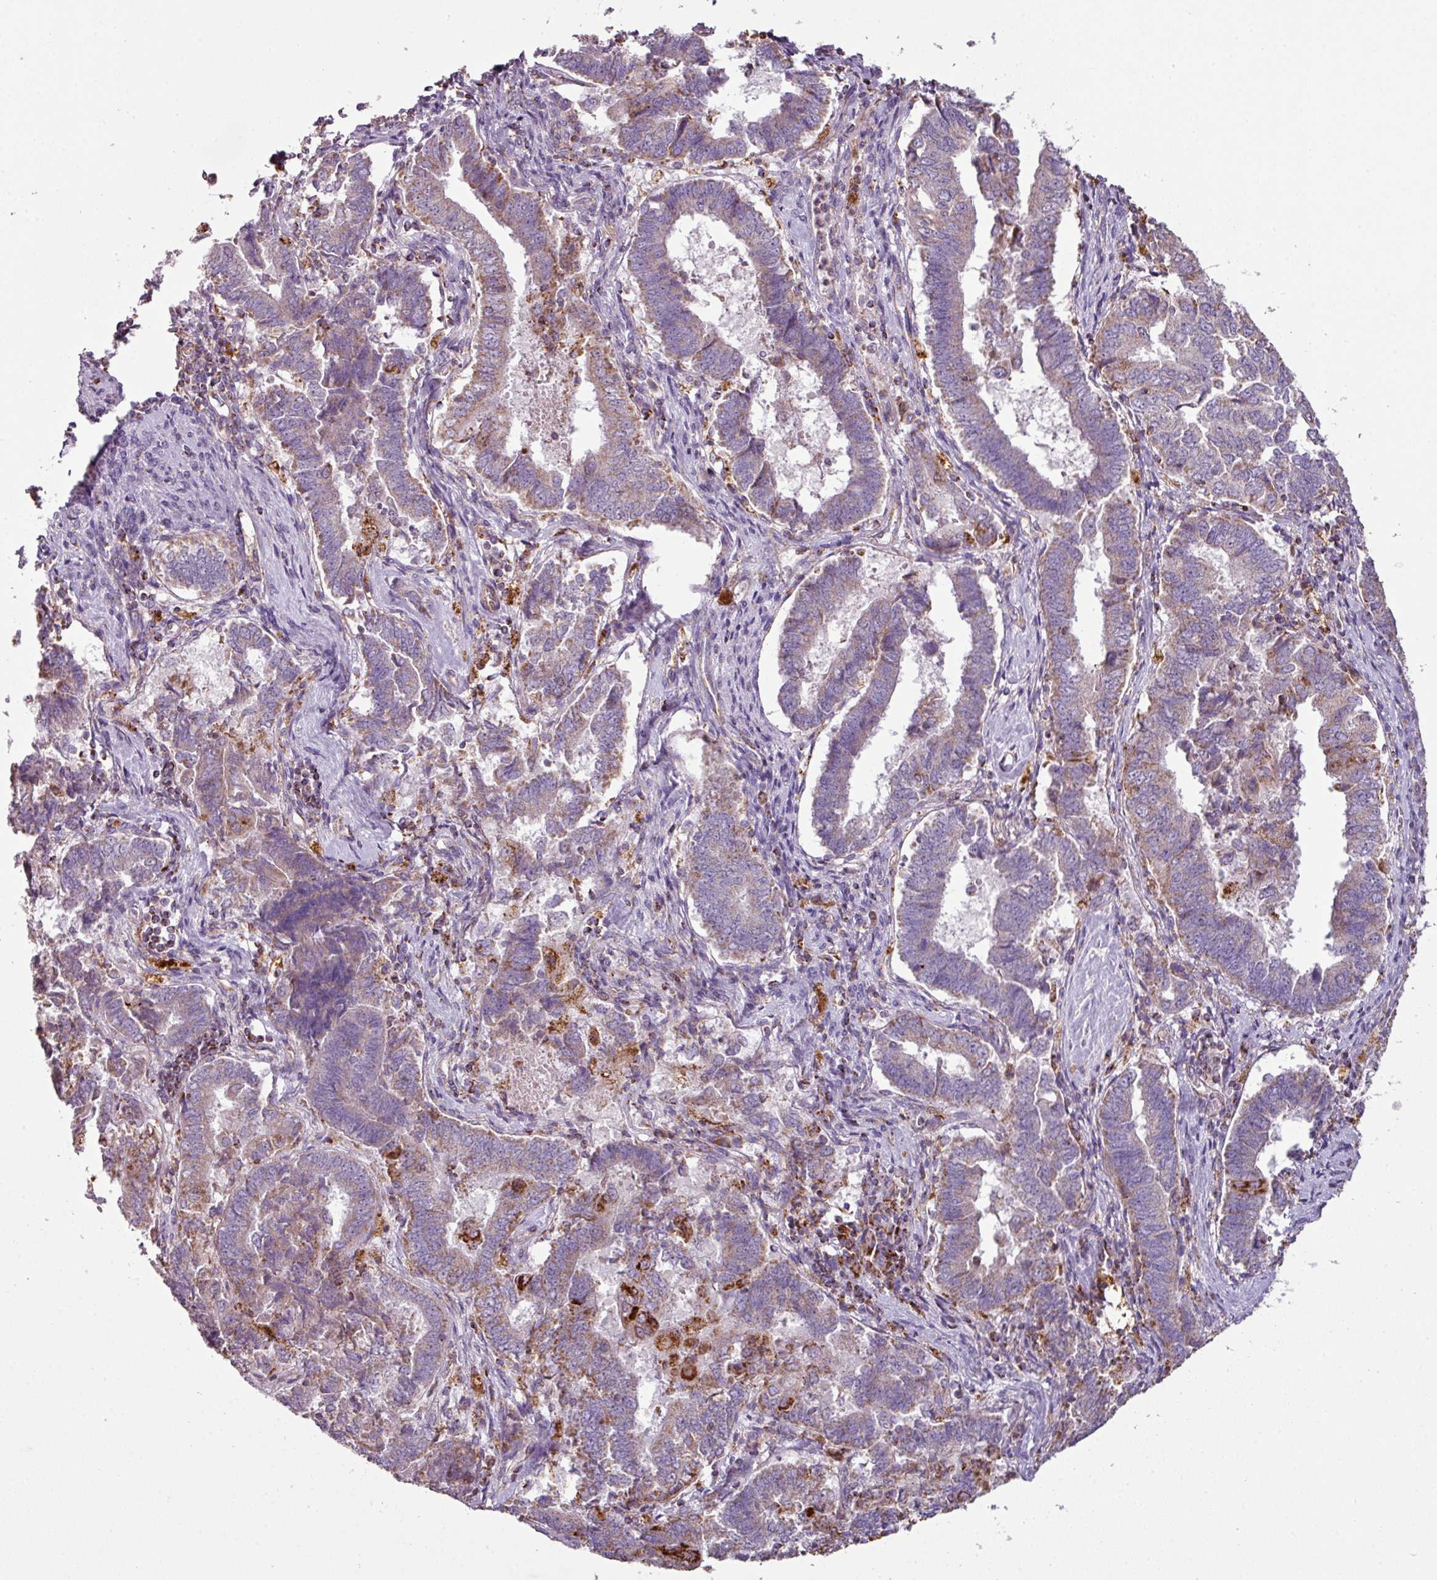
{"staining": {"intensity": "moderate", "quantity": "<25%", "location": "cytoplasmic/membranous"}, "tissue": "endometrial cancer", "cell_type": "Tumor cells", "image_type": "cancer", "snomed": [{"axis": "morphology", "description": "Adenocarcinoma, NOS"}, {"axis": "topography", "description": "Endometrium"}], "caption": "Immunohistochemistry (IHC) micrograph of neoplastic tissue: endometrial cancer stained using immunohistochemistry (IHC) reveals low levels of moderate protein expression localized specifically in the cytoplasmic/membranous of tumor cells, appearing as a cytoplasmic/membranous brown color.", "gene": "SQOR", "patient": {"sex": "female", "age": 72}}